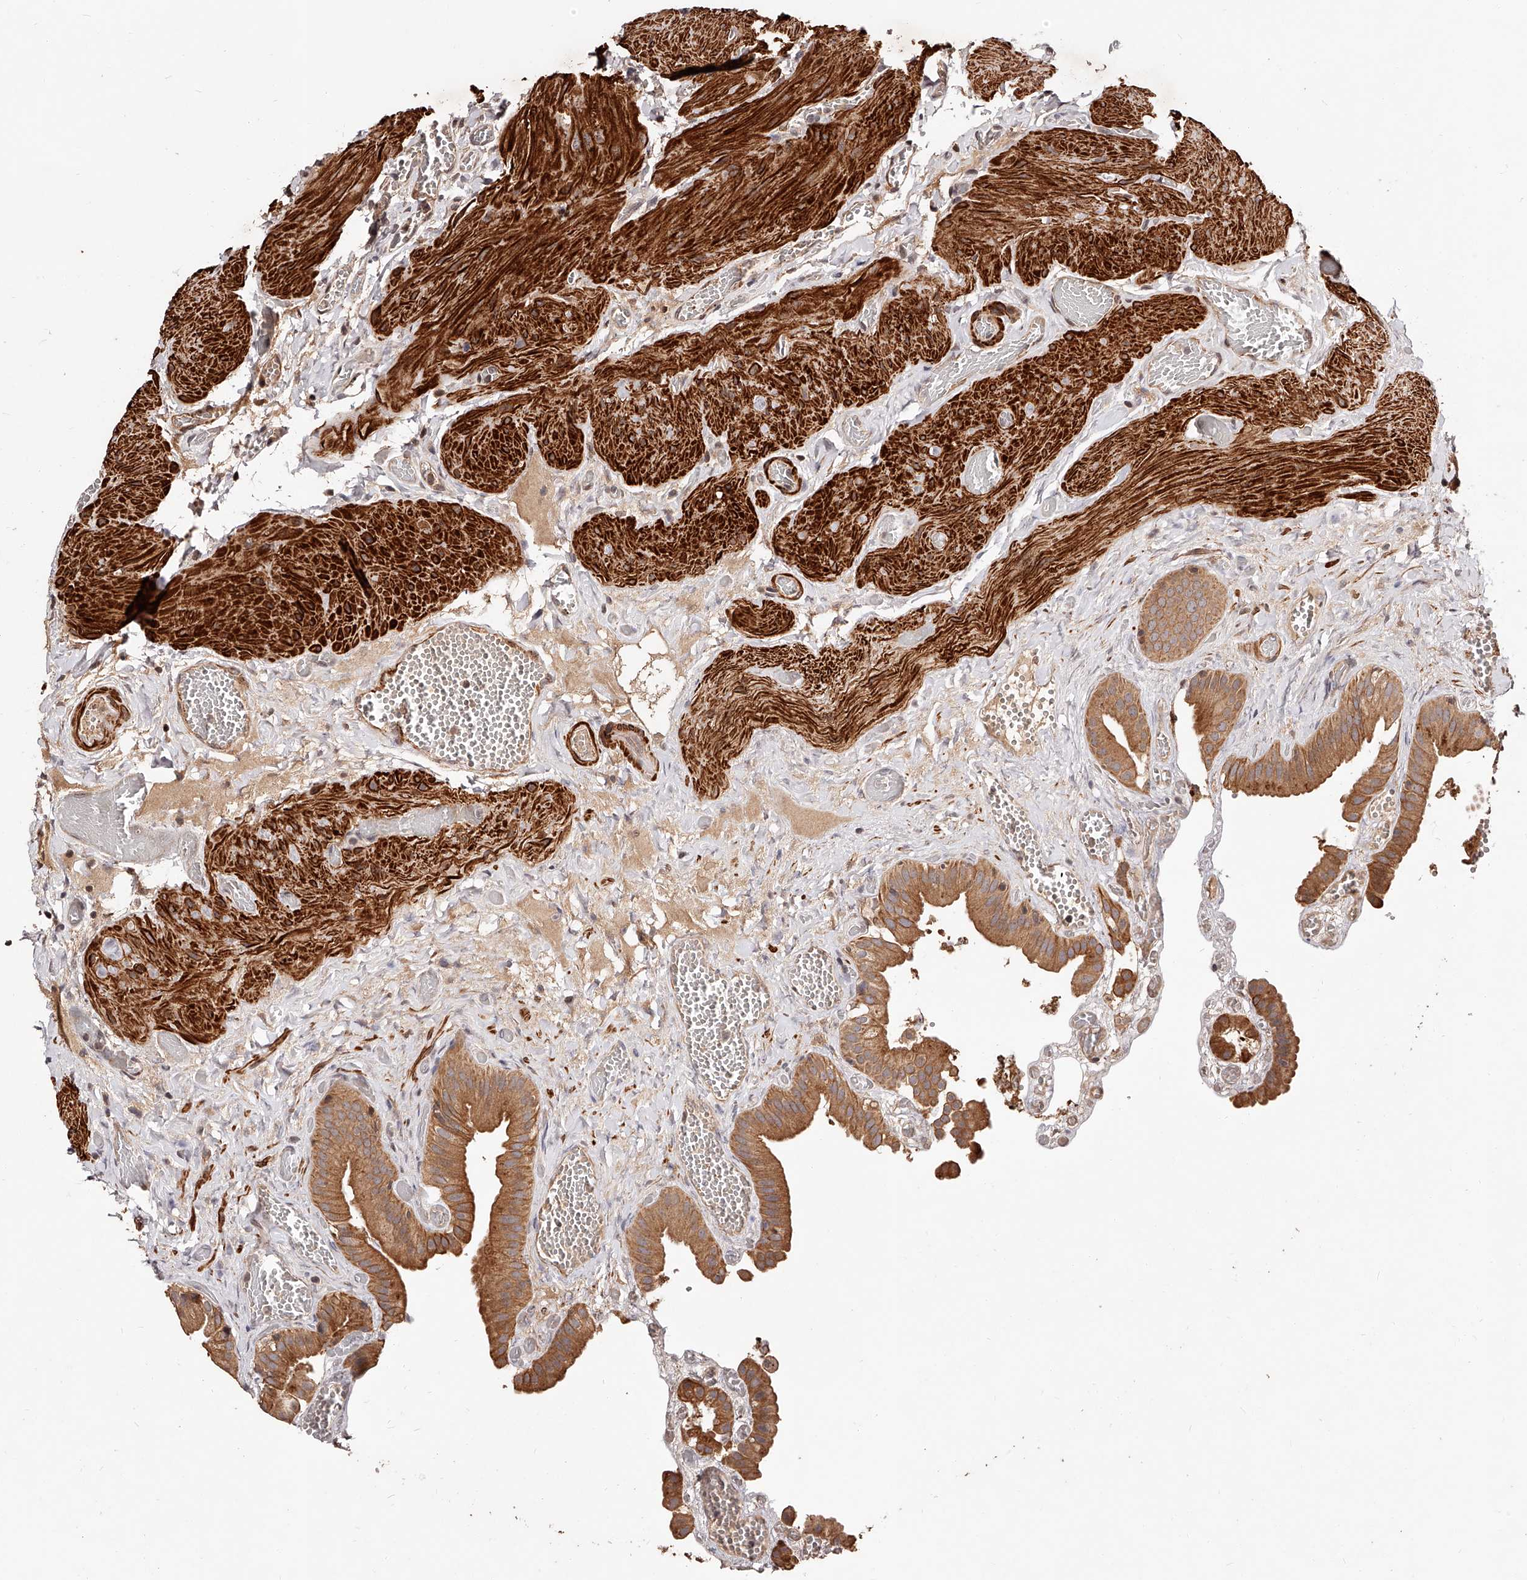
{"staining": {"intensity": "moderate", "quantity": ">75%", "location": "cytoplasmic/membranous"}, "tissue": "gallbladder", "cell_type": "Glandular cells", "image_type": "normal", "snomed": [{"axis": "morphology", "description": "Normal tissue, NOS"}, {"axis": "topography", "description": "Gallbladder"}], "caption": "This is an image of IHC staining of normal gallbladder, which shows moderate positivity in the cytoplasmic/membranous of glandular cells.", "gene": "CUL7", "patient": {"sex": "female", "age": 64}}